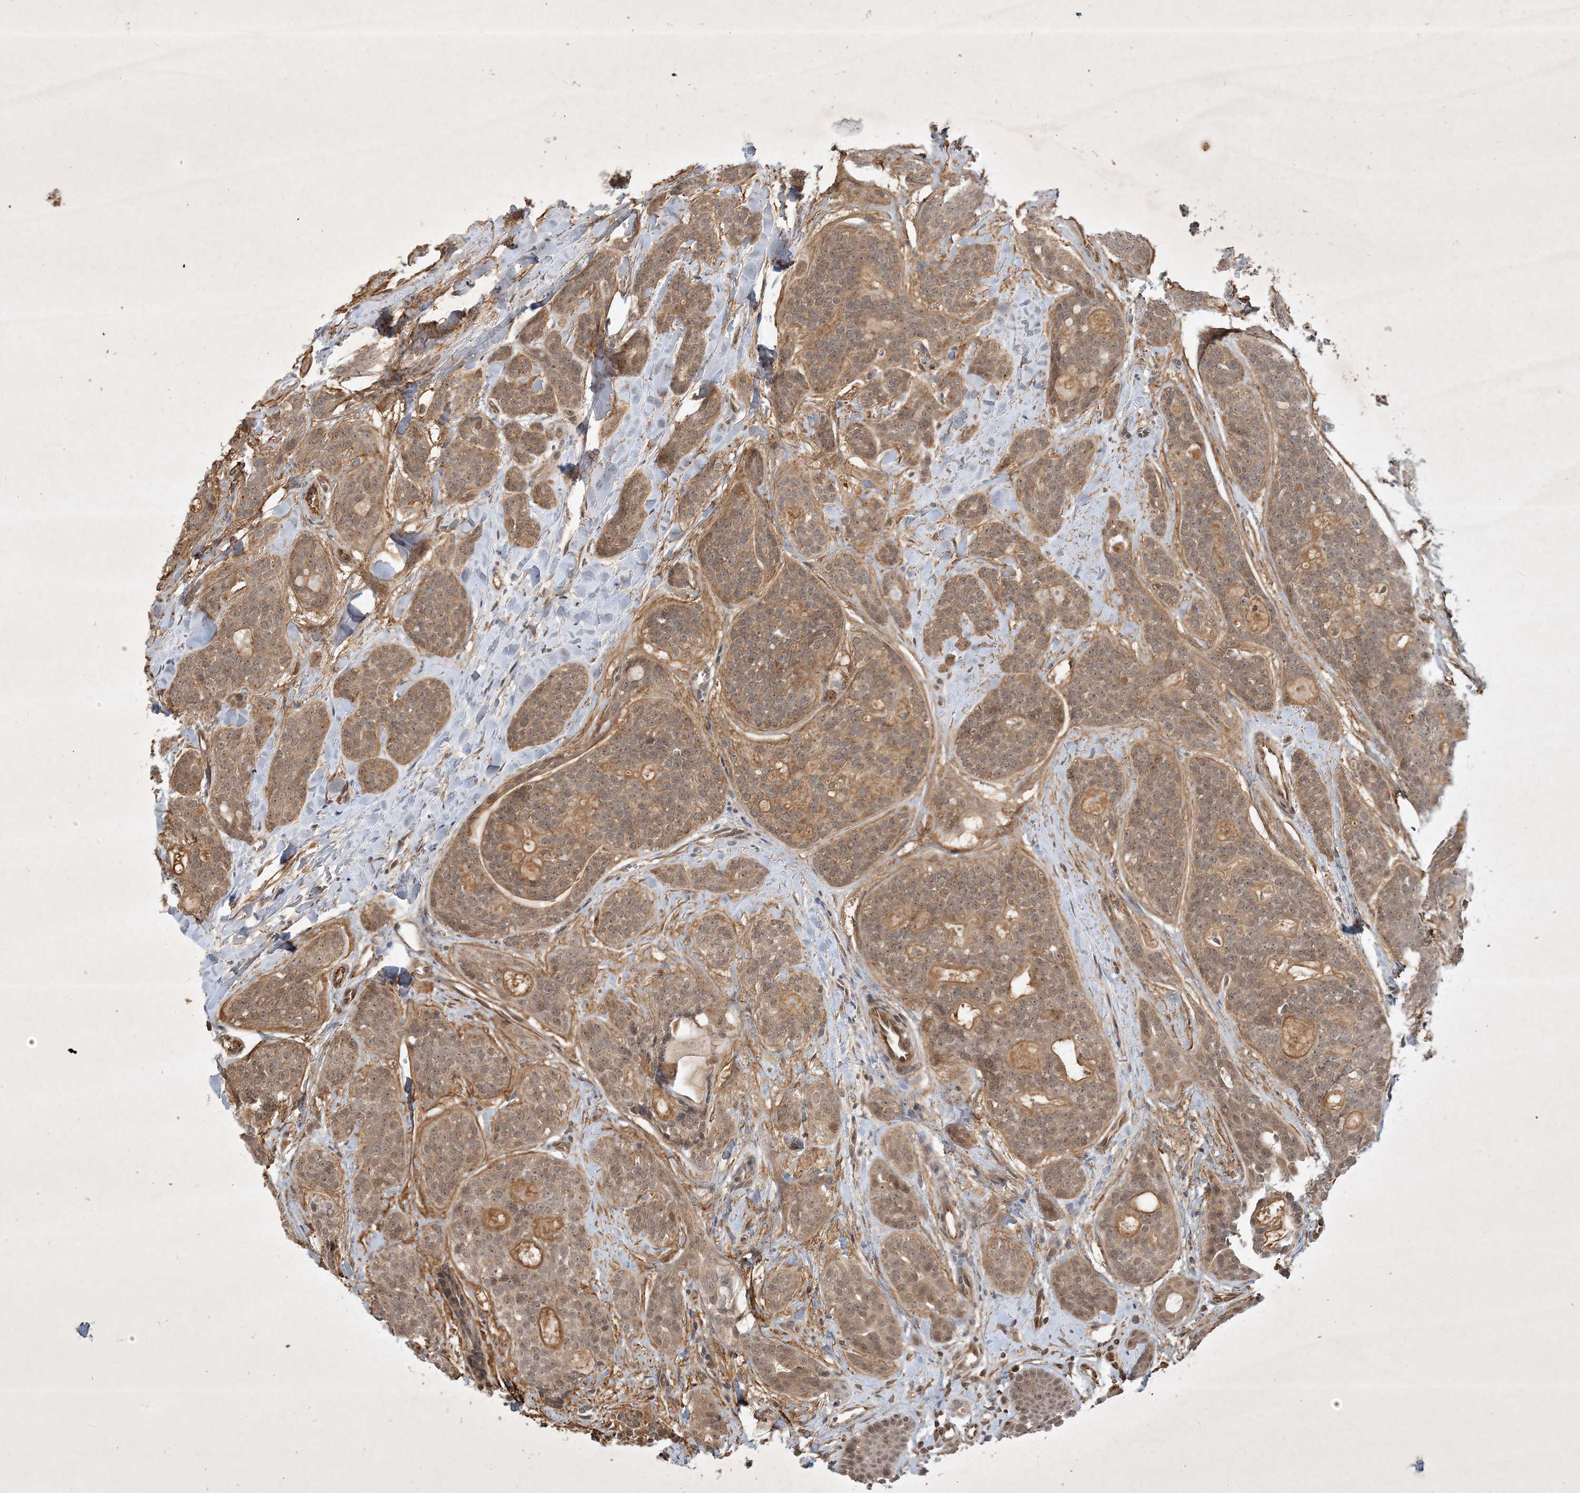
{"staining": {"intensity": "moderate", "quantity": "25%-75%", "location": "cytoplasmic/membranous"}, "tissue": "head and neck cancer", "cell_type": "Tumor cells", "image_type": "cancer", "snomed": [{"axis": "morphology", "description": "Adenocarcinoma, NOS"}, {"axis": "topography", "description": "Head-Neck"}], "caption": "Protein staining of head and neck adenocarcinoma tissue shows moderate cytoplasmic/membranous staining in approximately 25%-75% of tumor cells.", "gene": "ZCCHC4", "patient": {"sex": "male", "age": 66}}